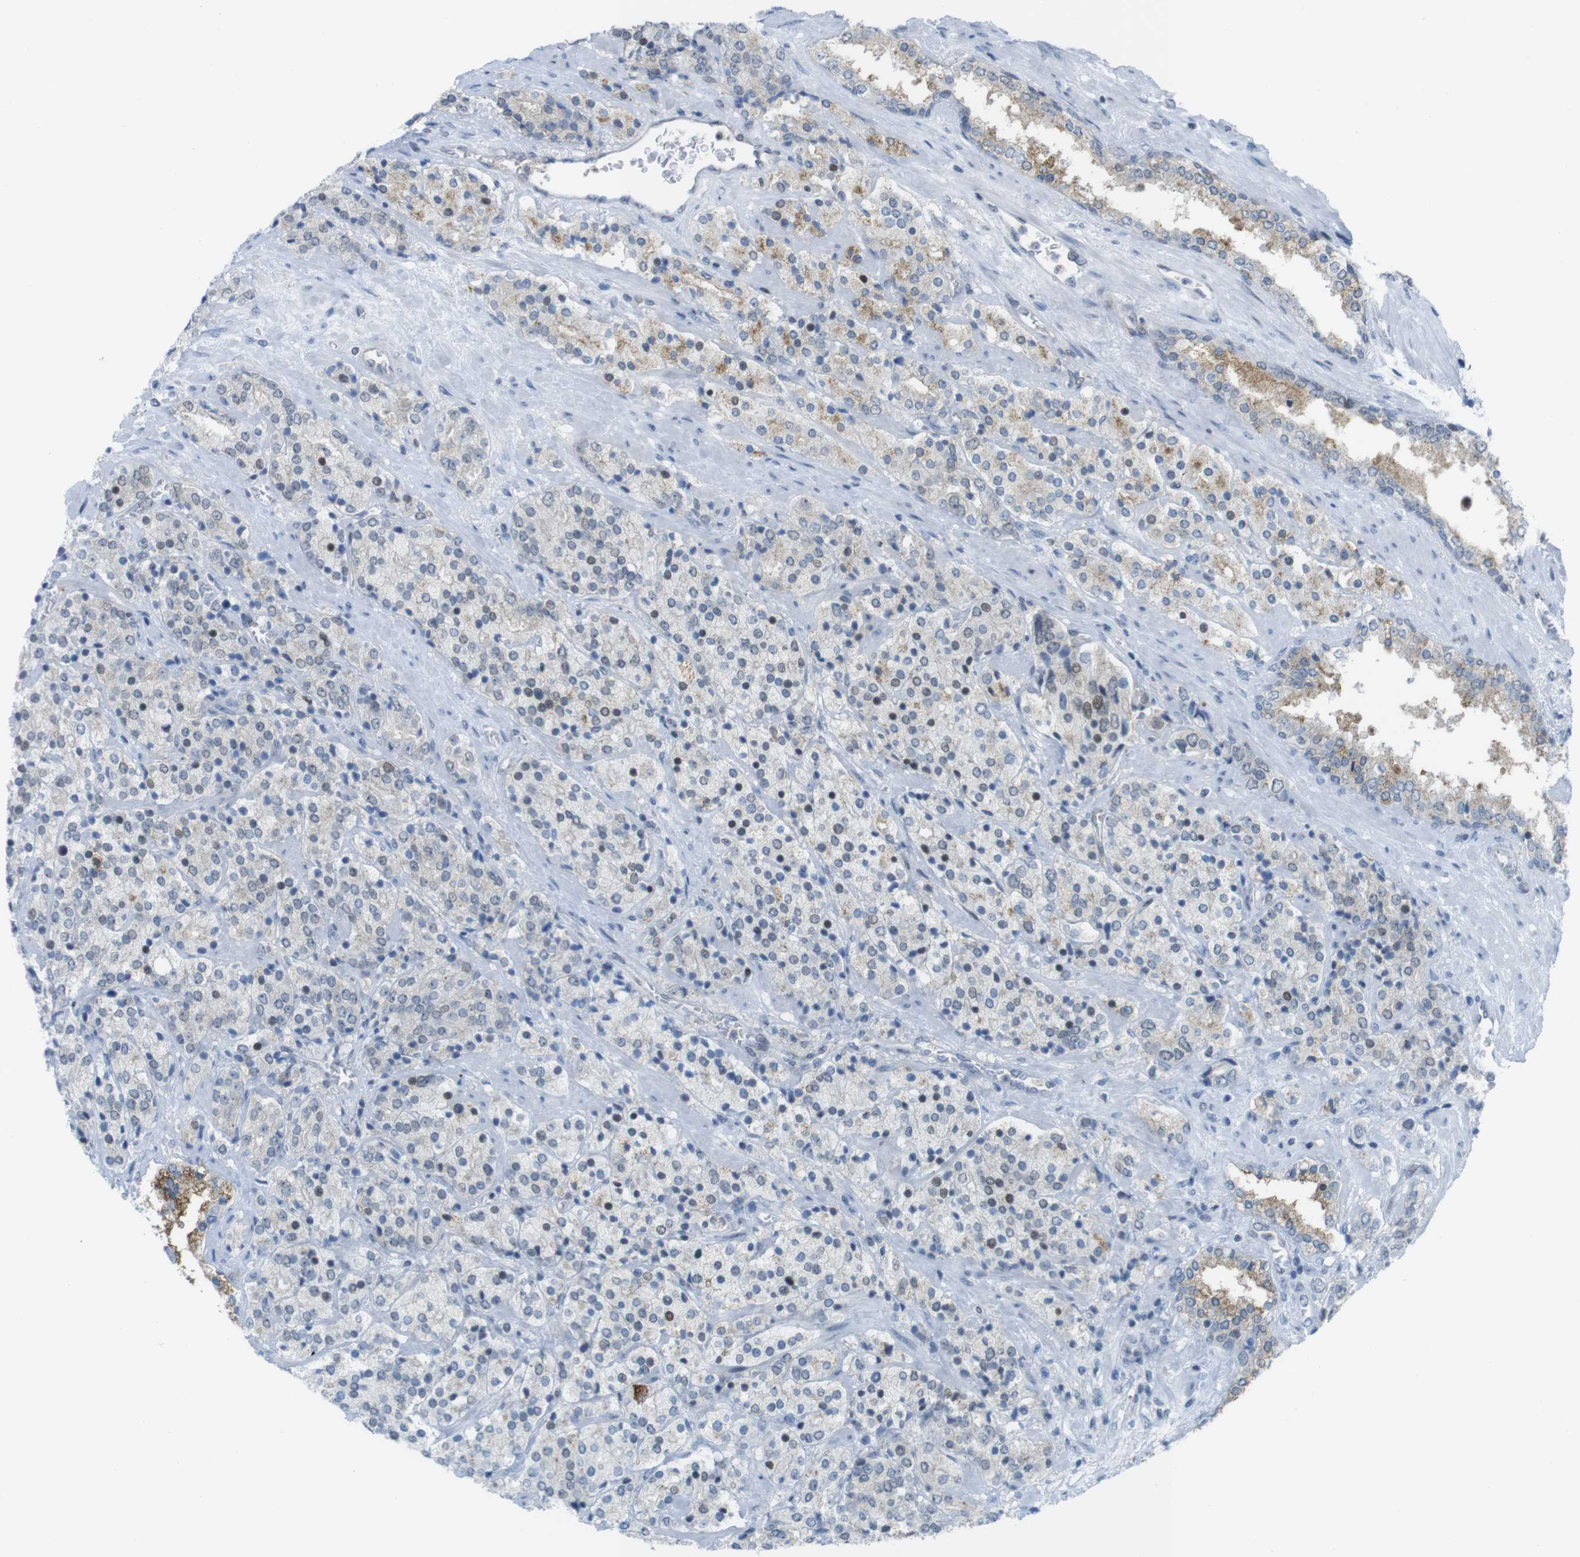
{"staining": {"intensity": "negative", "quantity": "none", "location": "none"}, "tissue": "prostate cancer", "cell_type": "Tumor cells", "image_type": "cancer", "snomed": [{"axis": "morphology", "description": "Adenocarcinoma, High grade"}, {"axis": "topography", "description": "Prostate"}], "caption": "Immunohistochemical staining of prostate cancer demonstrates no significant expression in tumor cells.", "gene": "UBB", "patient": {"sex": "male", "age": 71}}